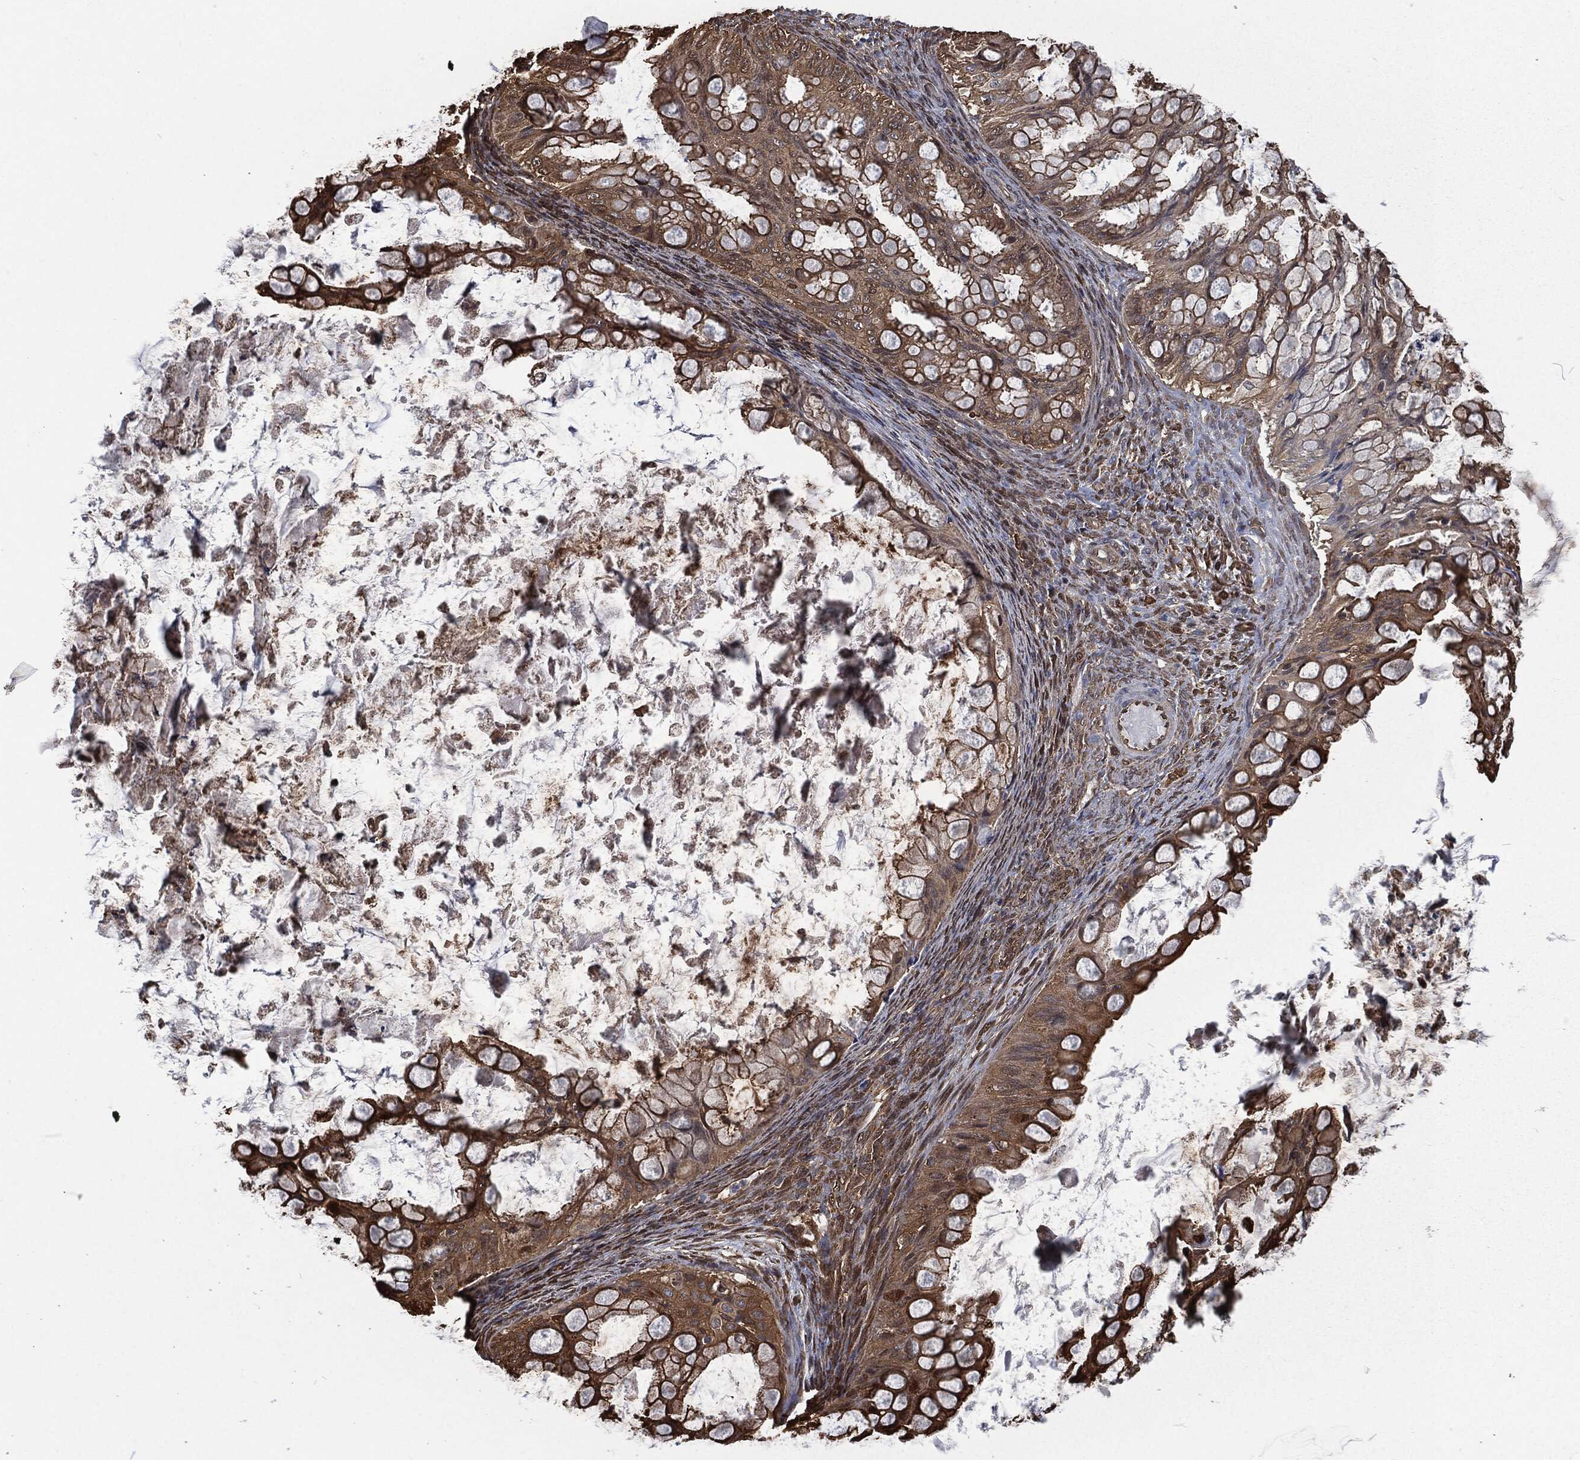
{"staining": {"intensity": "moderate", "quantity": ">75%", "location": "cytoplasmic/membranous"}, "tissue": "ovarian cancer", "cell_type": "Tumor cells", "image_type": "cancer", "snomed": [{"axis": "morphology", "description": "Cystadenocarcinoma, mucinous, NOS"}, {"axis": "topography", "description": "Ovary"}], "caption": "A medium amount of moderate cytoplasmic/membranous staining is appreciated in approximately >75% of tumor cells in mucinous cystadenocarcinoma (ovarian) tissue.", "gene": "PRDX4", "patient": {"sex": "female", "age": 35}}